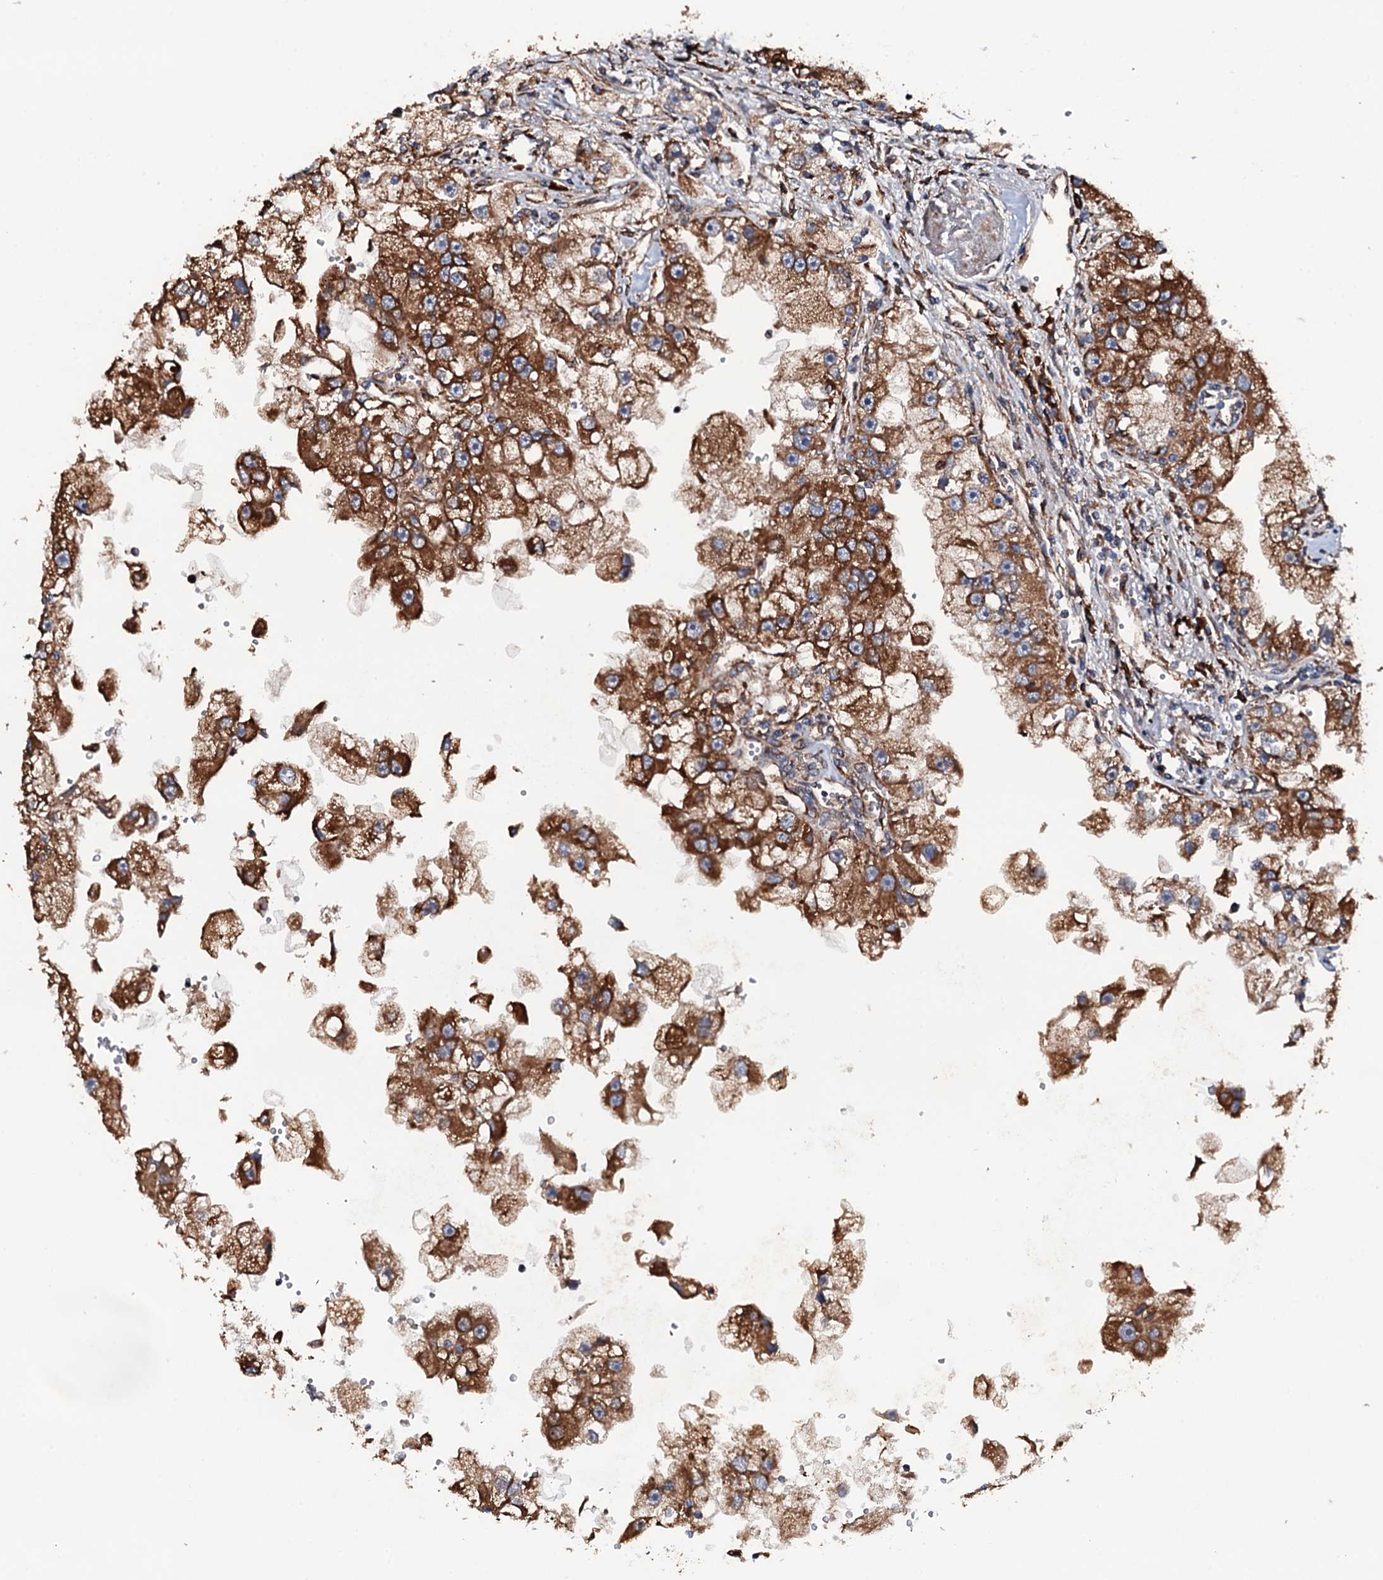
{"staining": {"intensity": "strong", "quantity": ">75%", "location": "cytoplasmic/membranous"}, "tissue": "renal cancer", "cell_type": "Tumor cells", "image_type": "cancer", "snomed": [{"axis": "morphology", "description": "Adenocarcinoma, NOS"}, {"axis": "topography", "description": "Kidney"}], "caption": "Immunohistochemical staining of renal cancer (adenocarcinoma) demonstrates high levels of strong cytoplasmic/membranous expression in about >75% of tumor cells.", "gene": "RAB12", "patient": {"sex": "male", "age": 63}}